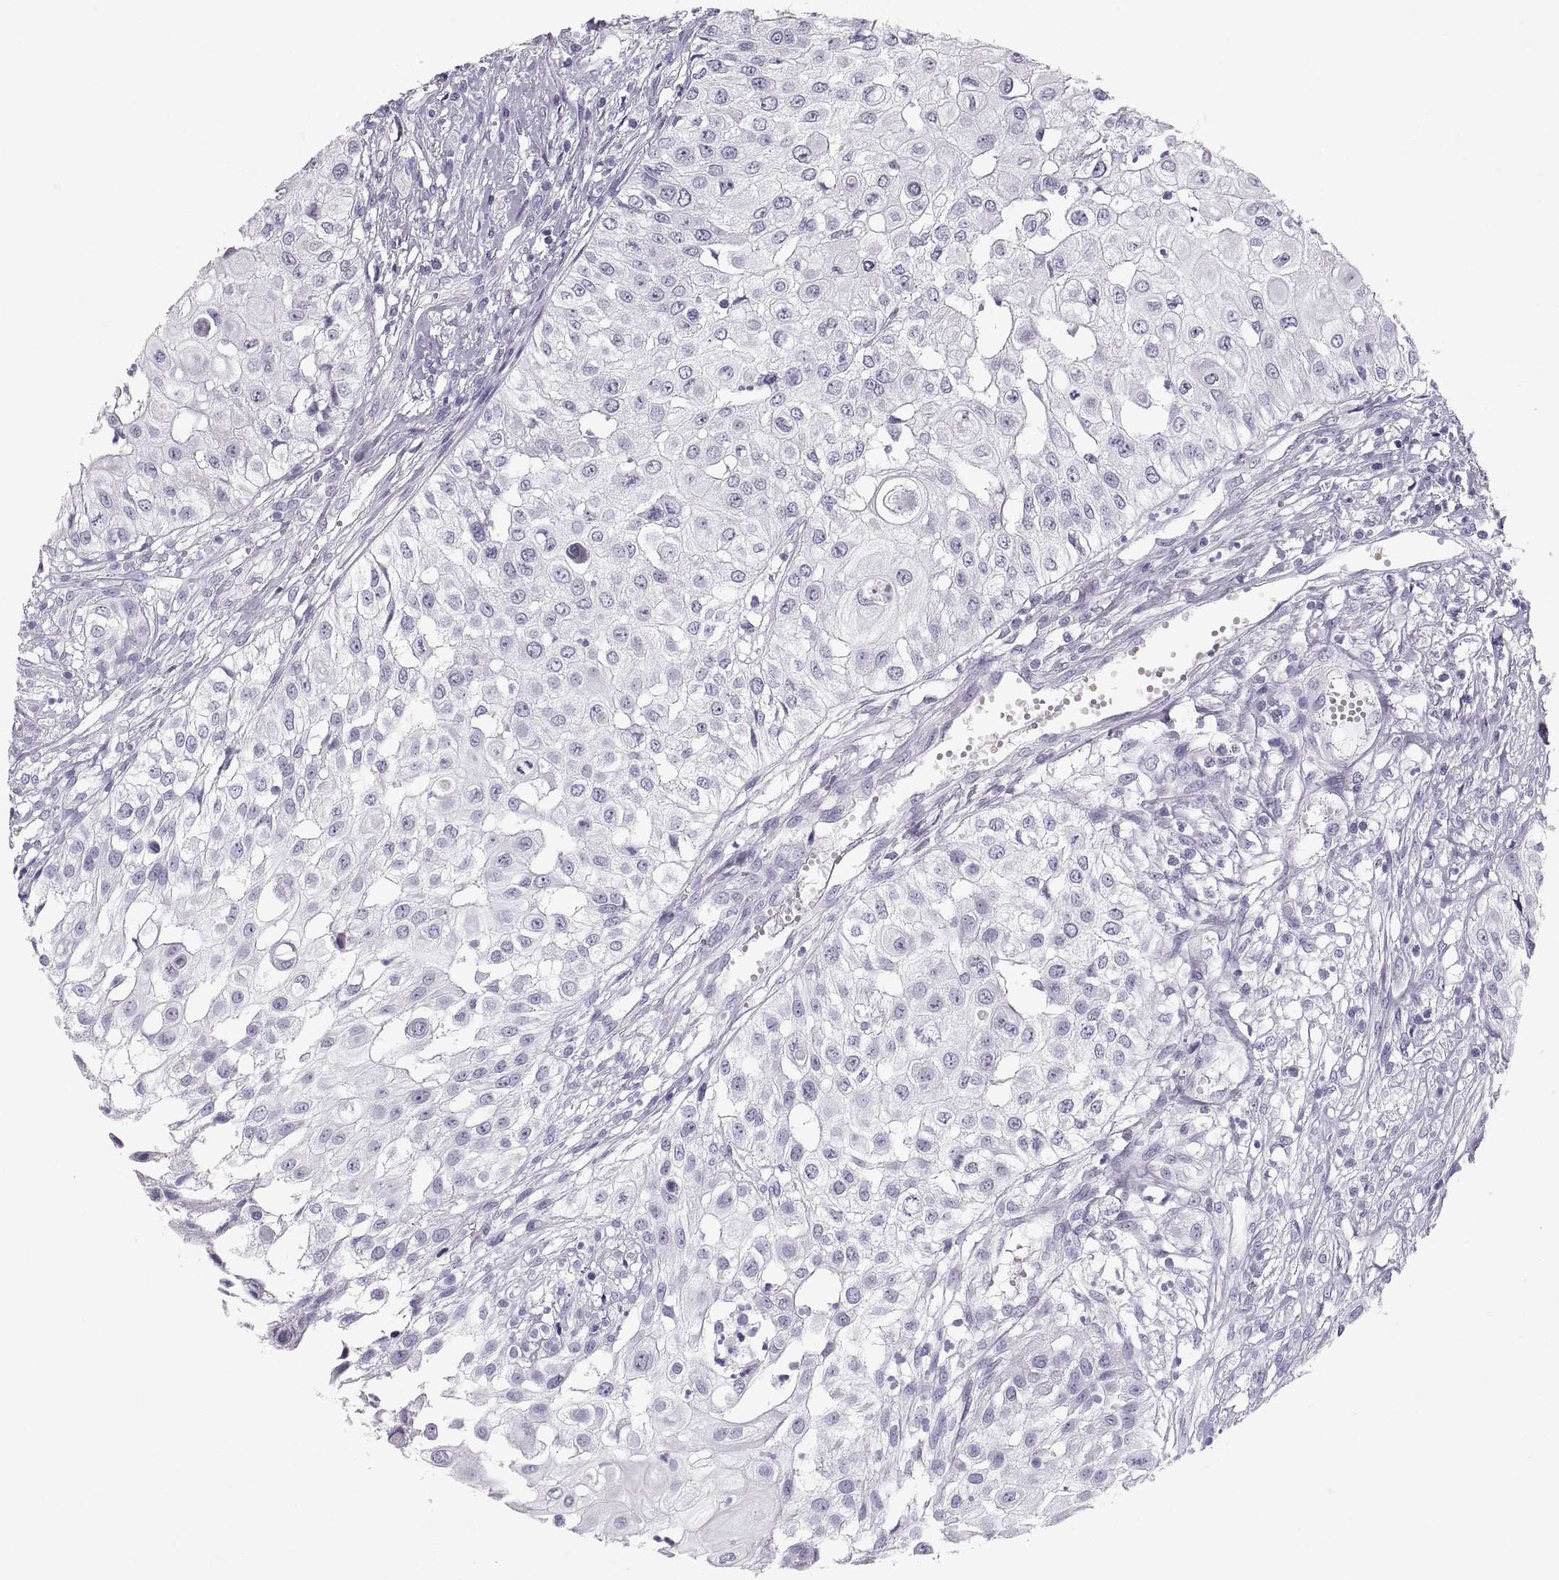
{"staining": {"intensity": "negative", "quantity": "none", "location": "none"}, "tissue": "urothelial cancer", "cell_type": "Tumor cells", "image_type": "cancer", "snomed": [{"axis": "morphology", "description": "Urothelial carcinoma, High grade"}, {"axis": "topography", "description": "Urinary bladder"}], "caption": "Urothelial cancer stained for a protein using IHC reveals no staining tumor cells.", "gene": "SLC22A6", "patient": {"sex": "female", "age": 79}}